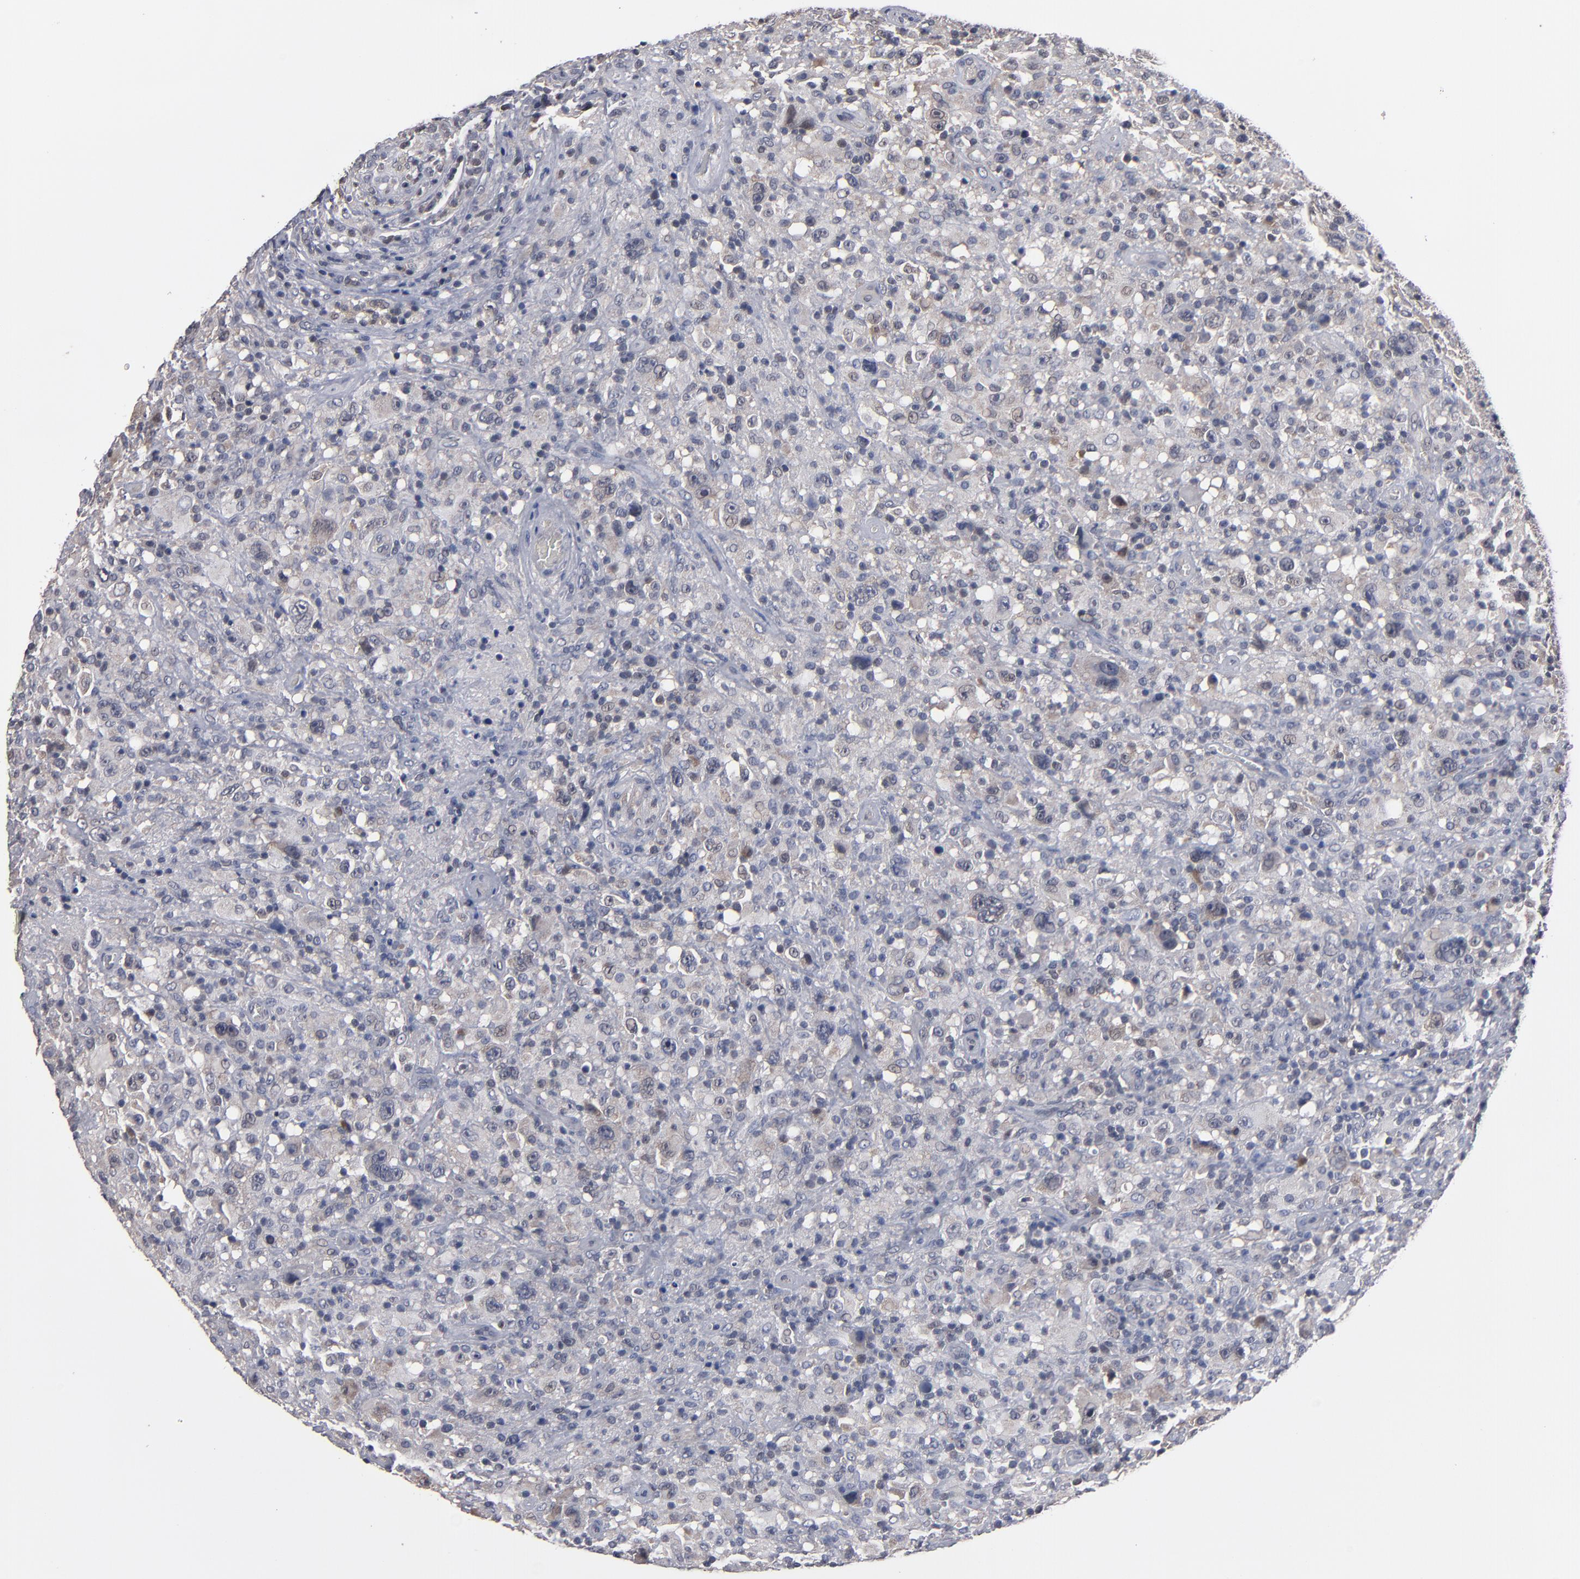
{"staining": {"intensity": "weak", "quantity": ">75%", "location": "cytoplasmic/membranous"}, "tissue": "lymphoma", "cell_type": "Tumor cells", "image_type": "cancer", "snomed": [{"axis": "morphology", "description": "Hodgkin's disease, NOS"}, {"axis": "topography", "description": "Lymph node"}], "caption": "A low amount of weak cytoplasmic/membranous expression is seen in approximately >75% of tumor cells in Hodgkin's disease tissue.", "gene": "ALG13", "patient": {"sex": "male", "age": 46}}